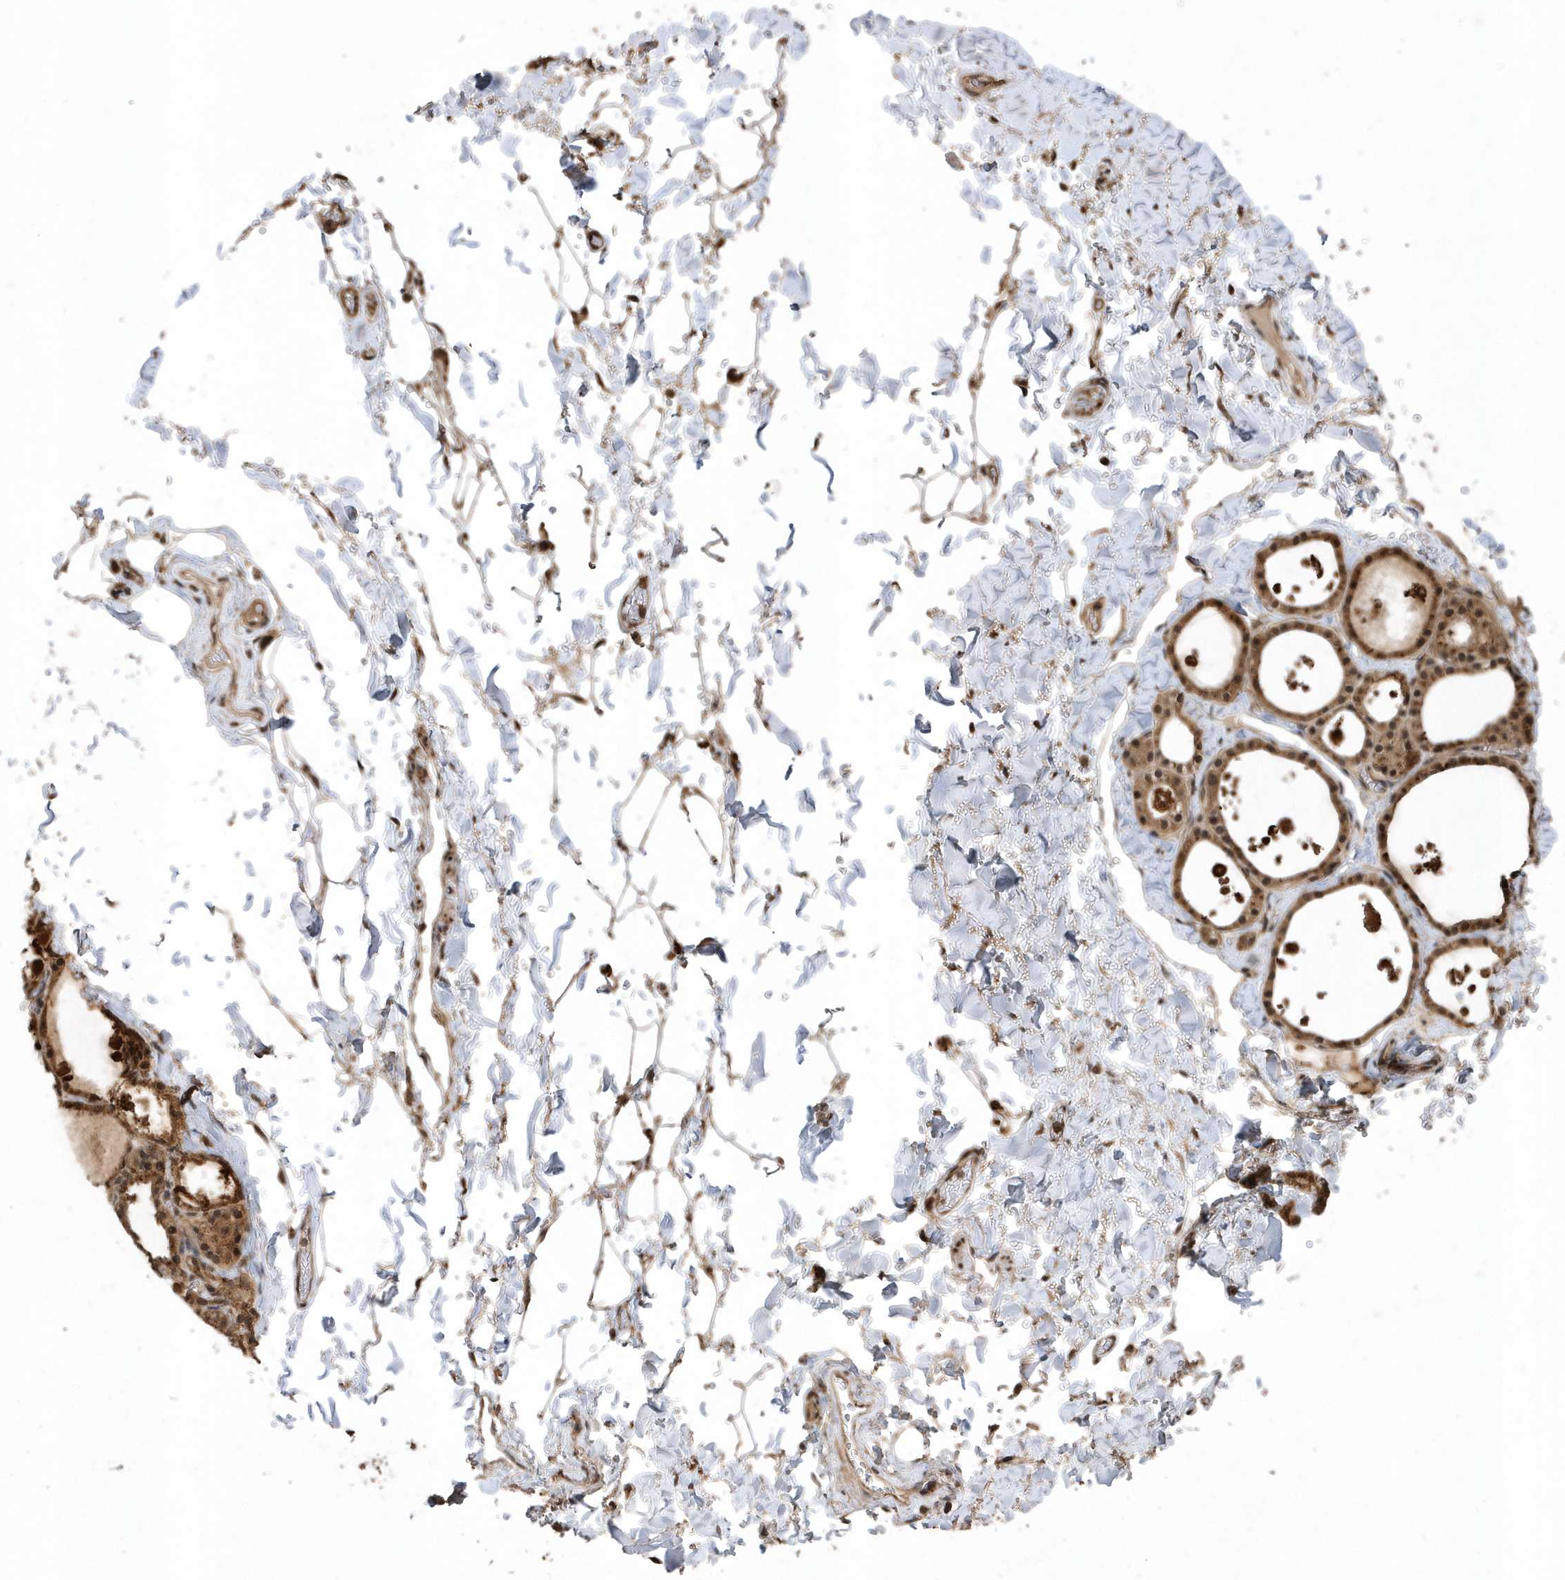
{"staining": {"intensity": "moderate", "quantity": ">75%", "location": "cytoplasmic/membranous,nuclear"}, "tissue": "thyroid gland", "cell_type": "Glandular cells", "image_type": "normal", "snomed": [{"axis": "morphology", "description": "Normal tissue, NOS"}, {"axis": "topography", "description": "Thyroid gland"}], "caption": "Thyroid gland stained with DAB immunohistochemistry demonstrates medium levels of moderate cytoplasmic/membranous,nuclear positivity in about >75% of glandular cells.", "gene": "WASHC5", "patient": {"sex": "male", "age": 56}}